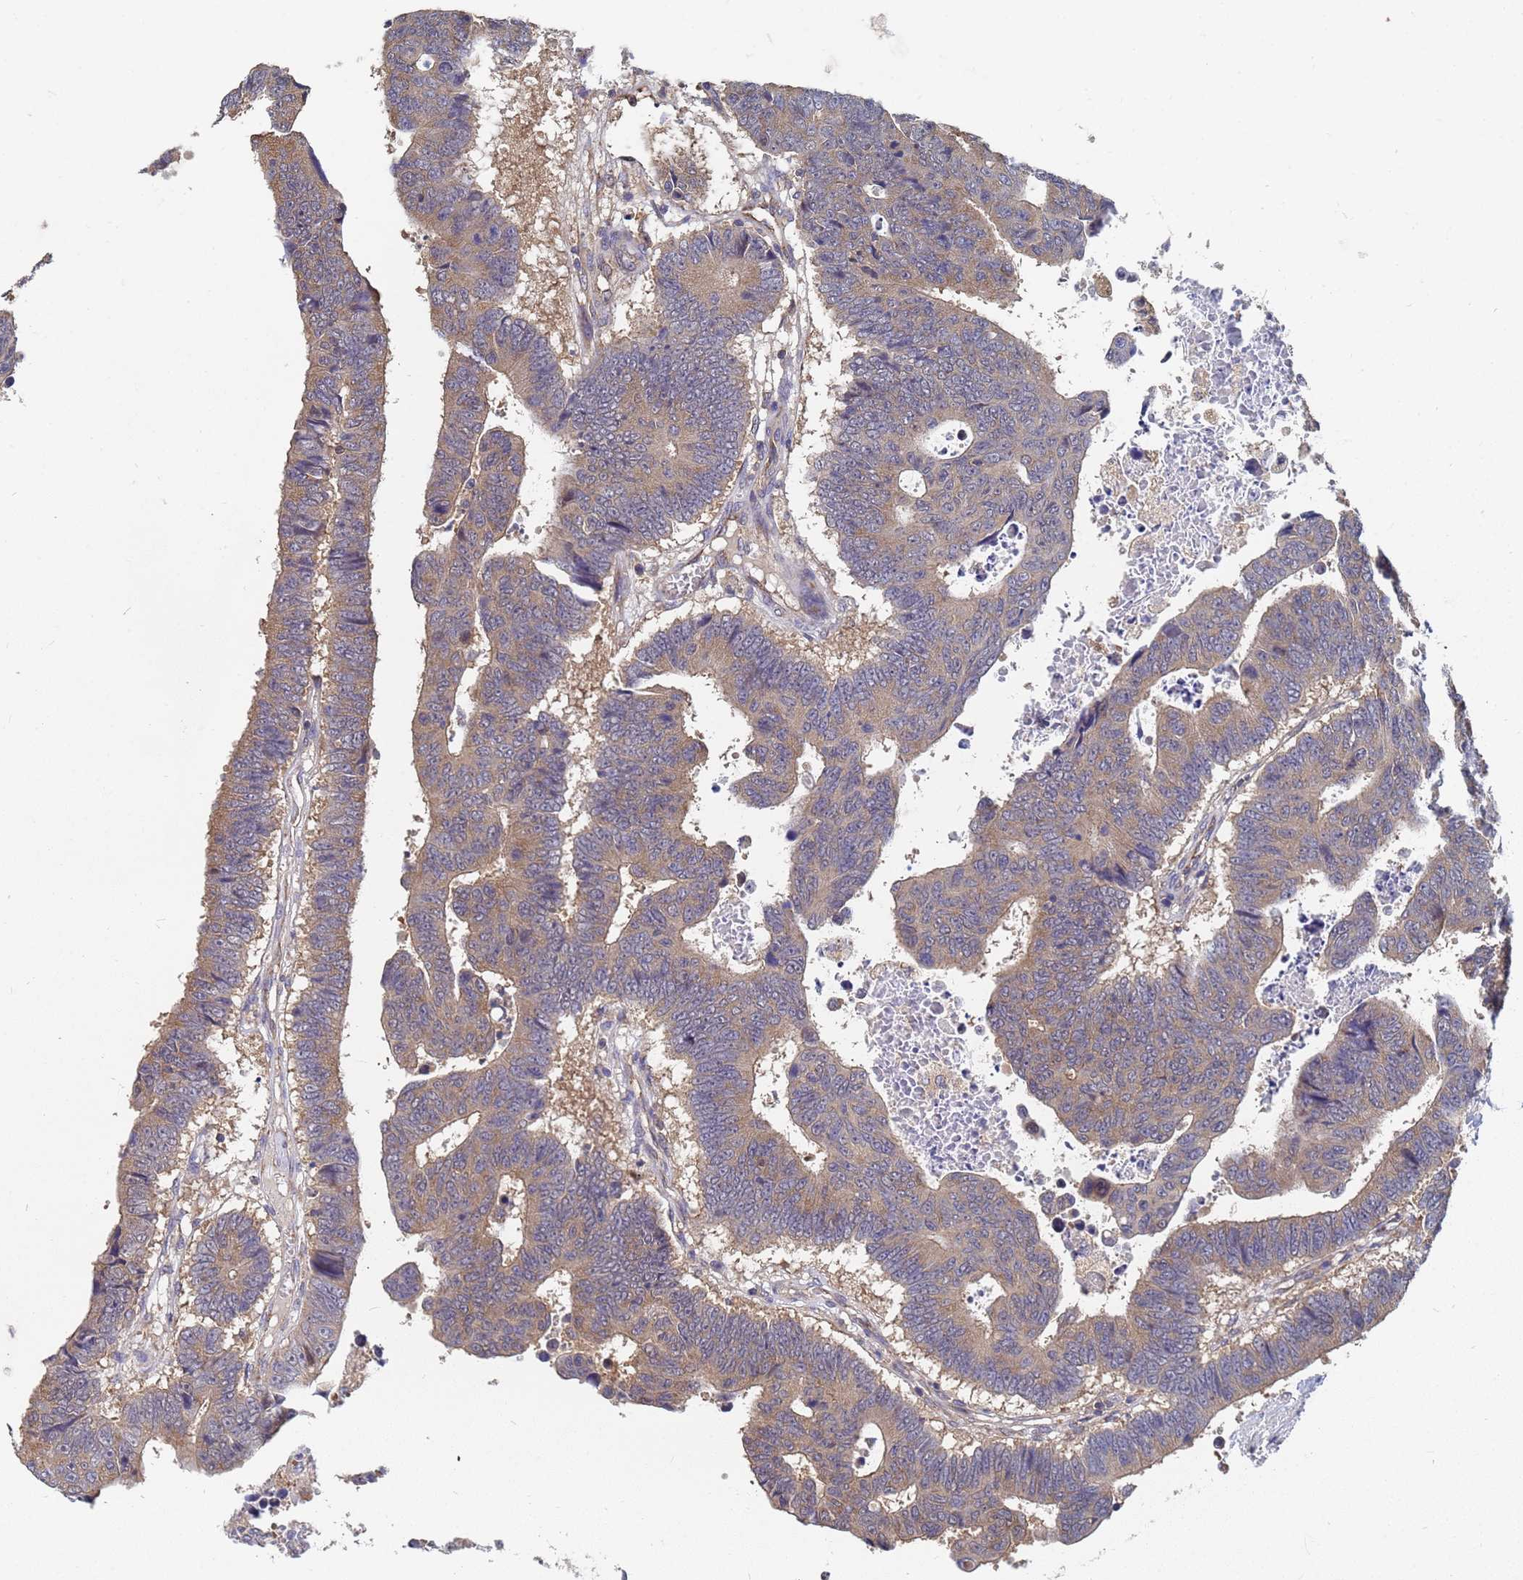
{"staining": {"intensity": "weak", "quantity": ">75%", "location": "cytoplasmic/membranous"}, "tissue": "colorectal cancer", "cell_type": "Tumor cells", "image_type": "cancer", "snomed": [{"axis": "morphology", "description": "Adenocarcinoma, NOS"}, {"axis": "topography", "description": "Rectum"}], "caption": "Weak cytoplasmic/membranous protein staining is appreciated in approximately >75% of tumor cells in colorectal cancer.", "gene": "ALS2CL", "patient": {"sex": "male", "age": 84}}